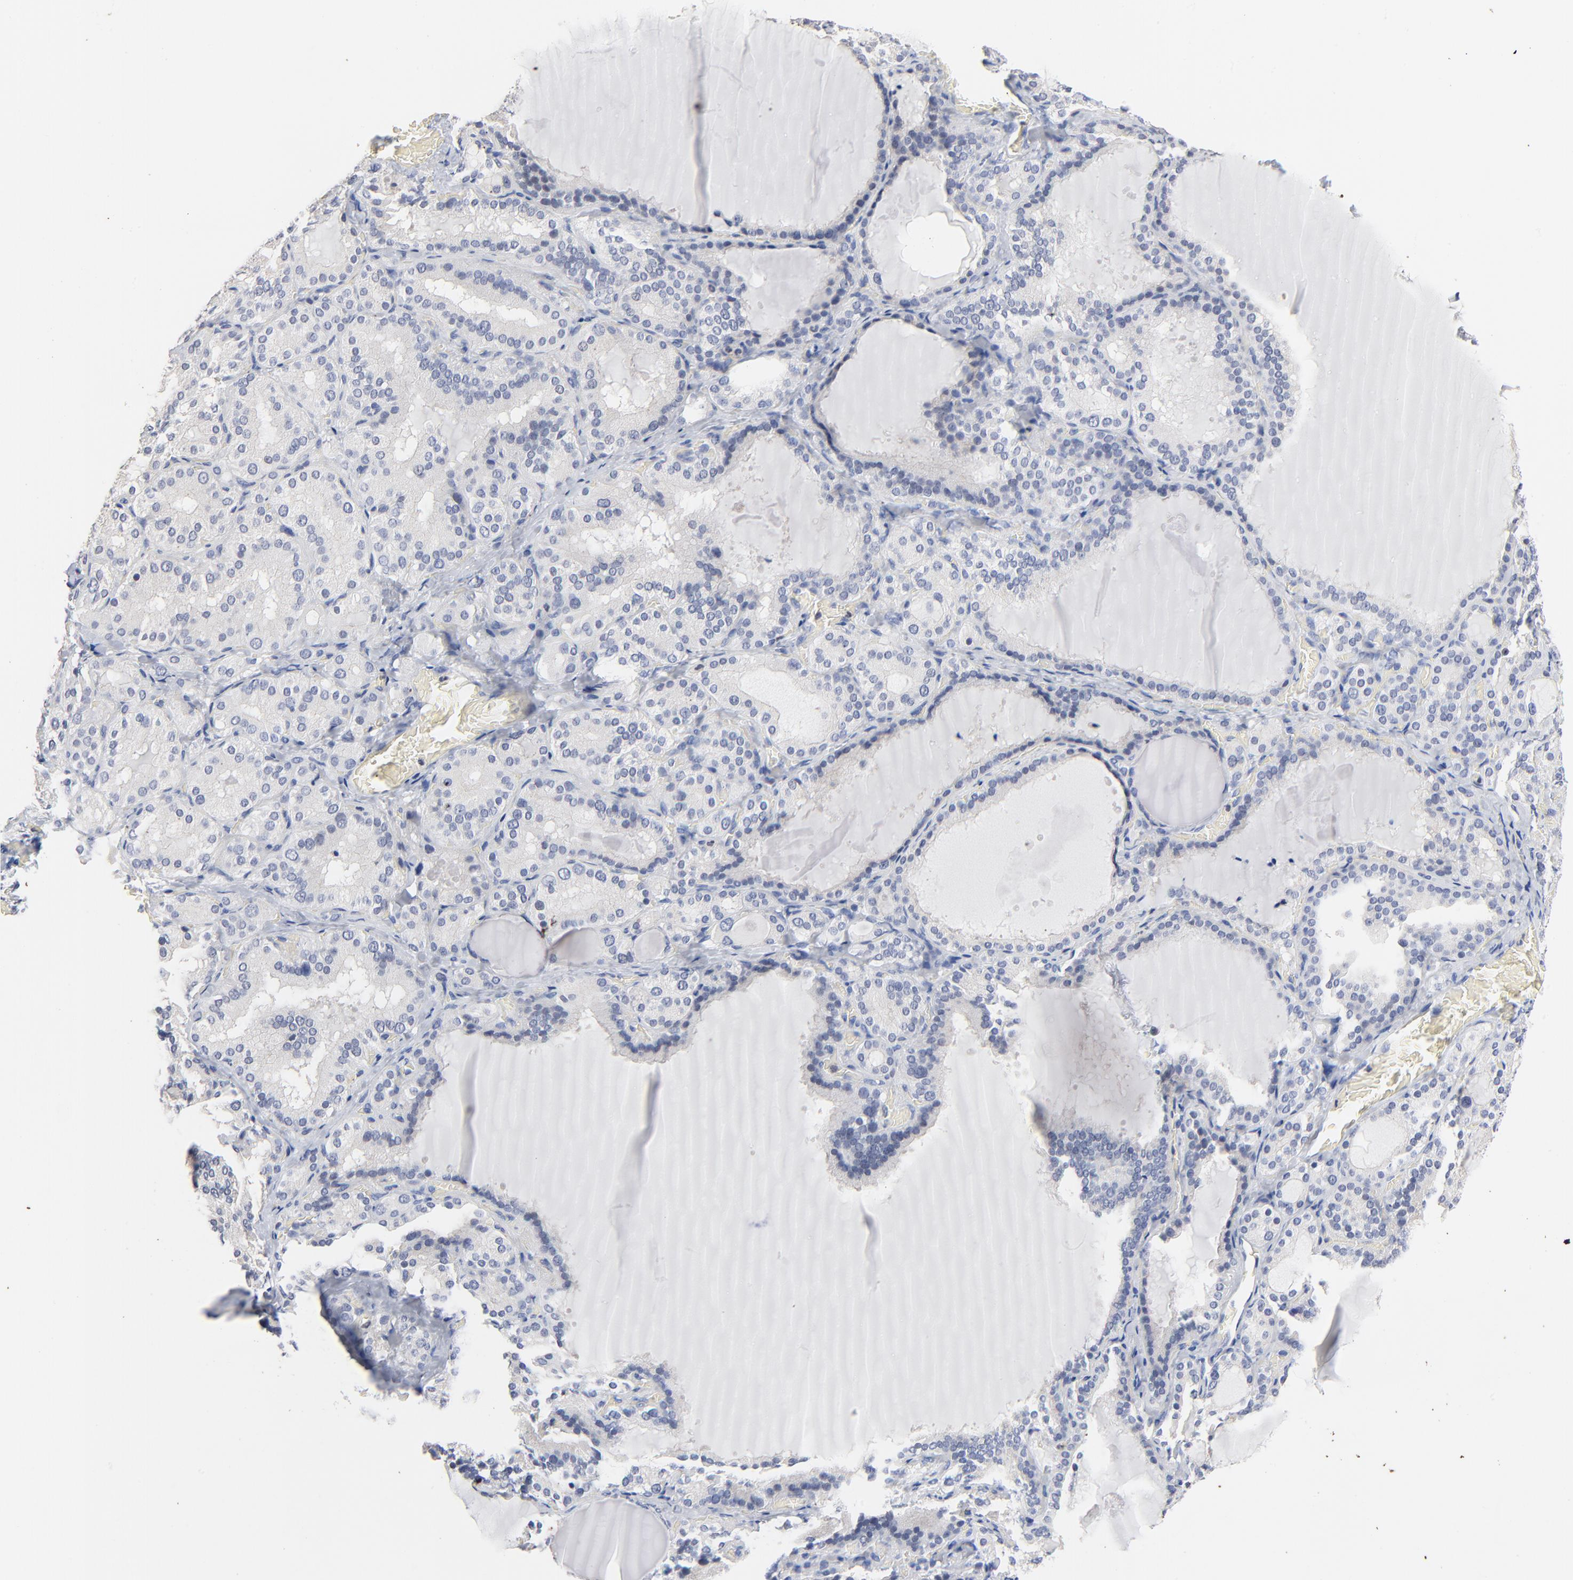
{"staining": {"intensity": "weak", "quantity": "25%-75%", "location": "cytoplasmic/membranous"}, "tissue": "thyroid gland", "cell_type": "Glandular cells", "image_type": "normal", "snomed": [{"axis": "morphology", "description": "Normal tissue, NOS"}, {"axis": "topography", "description": "Thyroid gland"}], "caption": "A brown stain labels weak cytoplasmic/membranous expression of a protein in glandular cells of benign thyroid gland.", "gene": "AADAC", "patient": {"sex": "female", "age": 33}}